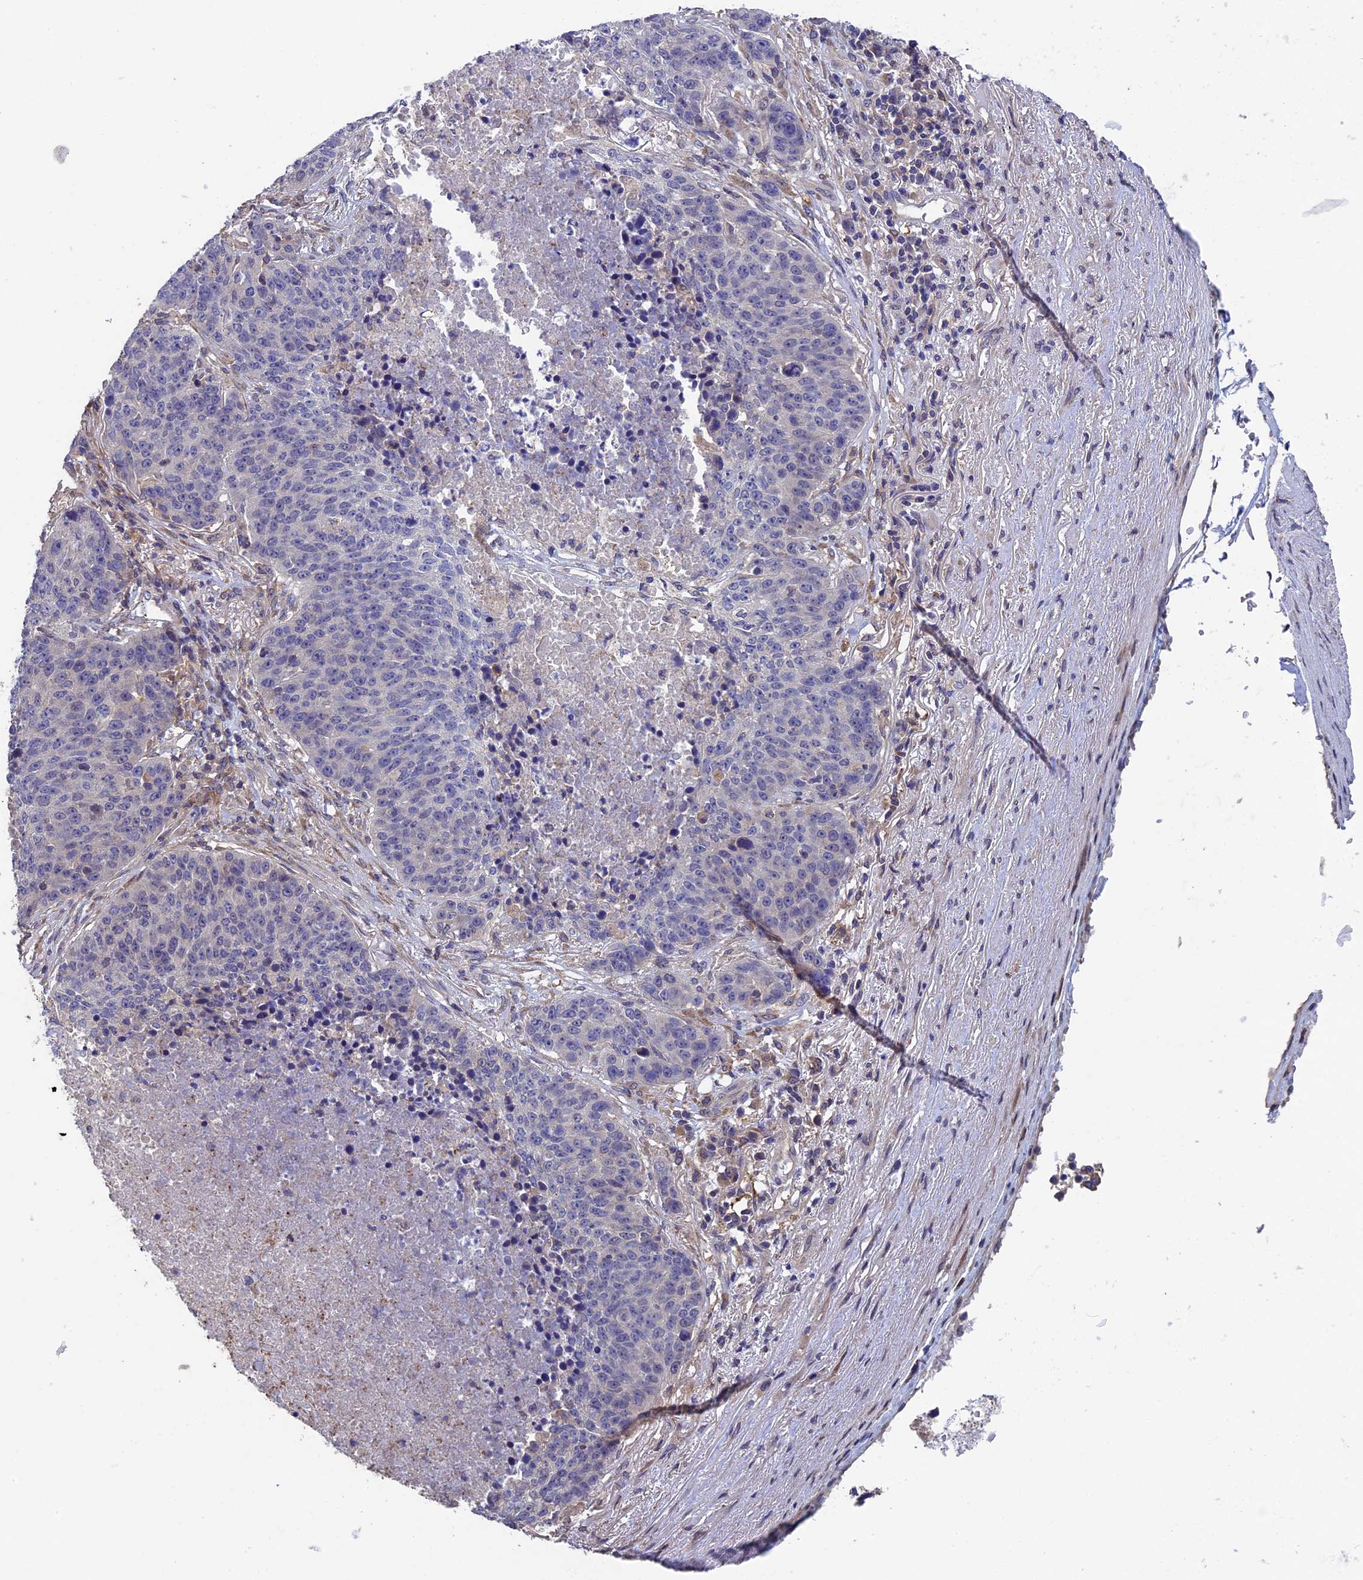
{"staining": {"intensity": "negative", "quantity": "none", "location": "none"}, "tissue": "lung cancer", "cell_type": "Tumor cells", "image_type": "cancer", "snomed": [{"axis": "morphology", "description": "Normal tissue, NOS"}, {"axis": "morphology", "description": "Squamous cell carcinoma, NOS"}, {"axis": "topography", "description": "Lymph node"}, {"axis": "topography", "description": "Lung"}], "caption": "There is no significant staining in tumor cells of lung cancer.", "gene": "LCMT1", "patient": {"sex": "male", "age": 66}}